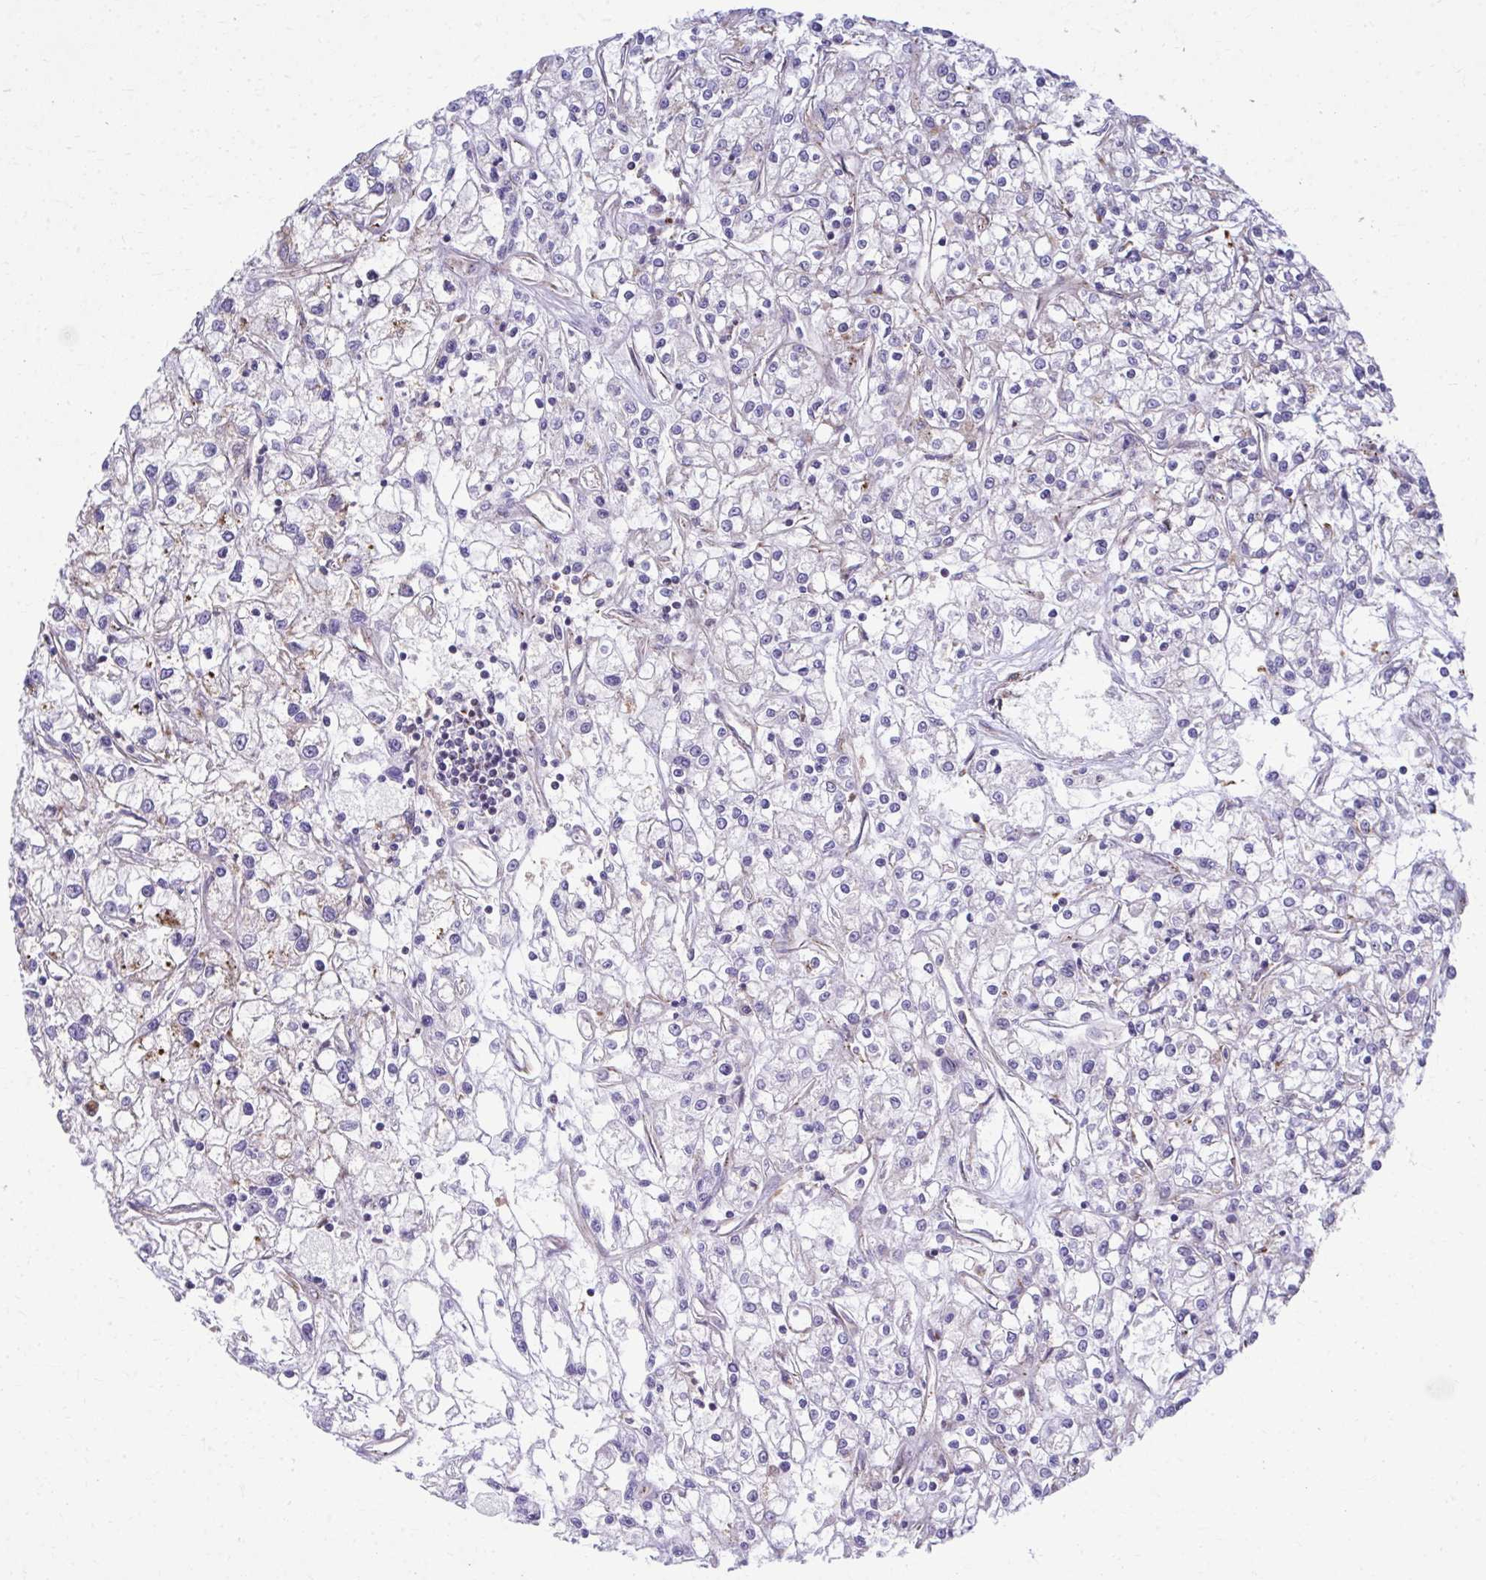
{"staining": {"intensity": "weak", "quantity": "<25%", "location": "cytoplasmic/membranous"}, "tissue": "renal cancer", "cell_type": "Tumor cells", "image_type": "cancer", "snomed": [{"axis": "morphology", "description": "Adenocarcinoma, NOS"}, {"axis": "topography", "description": "Kidney"}], "caption": "There is no significant positivity in tumor cells of adenocarcinoma (renal). Nuclei are stained in blue.", "gene": "LRRC4B", "patient": {"sex": "female", "age": 59}}